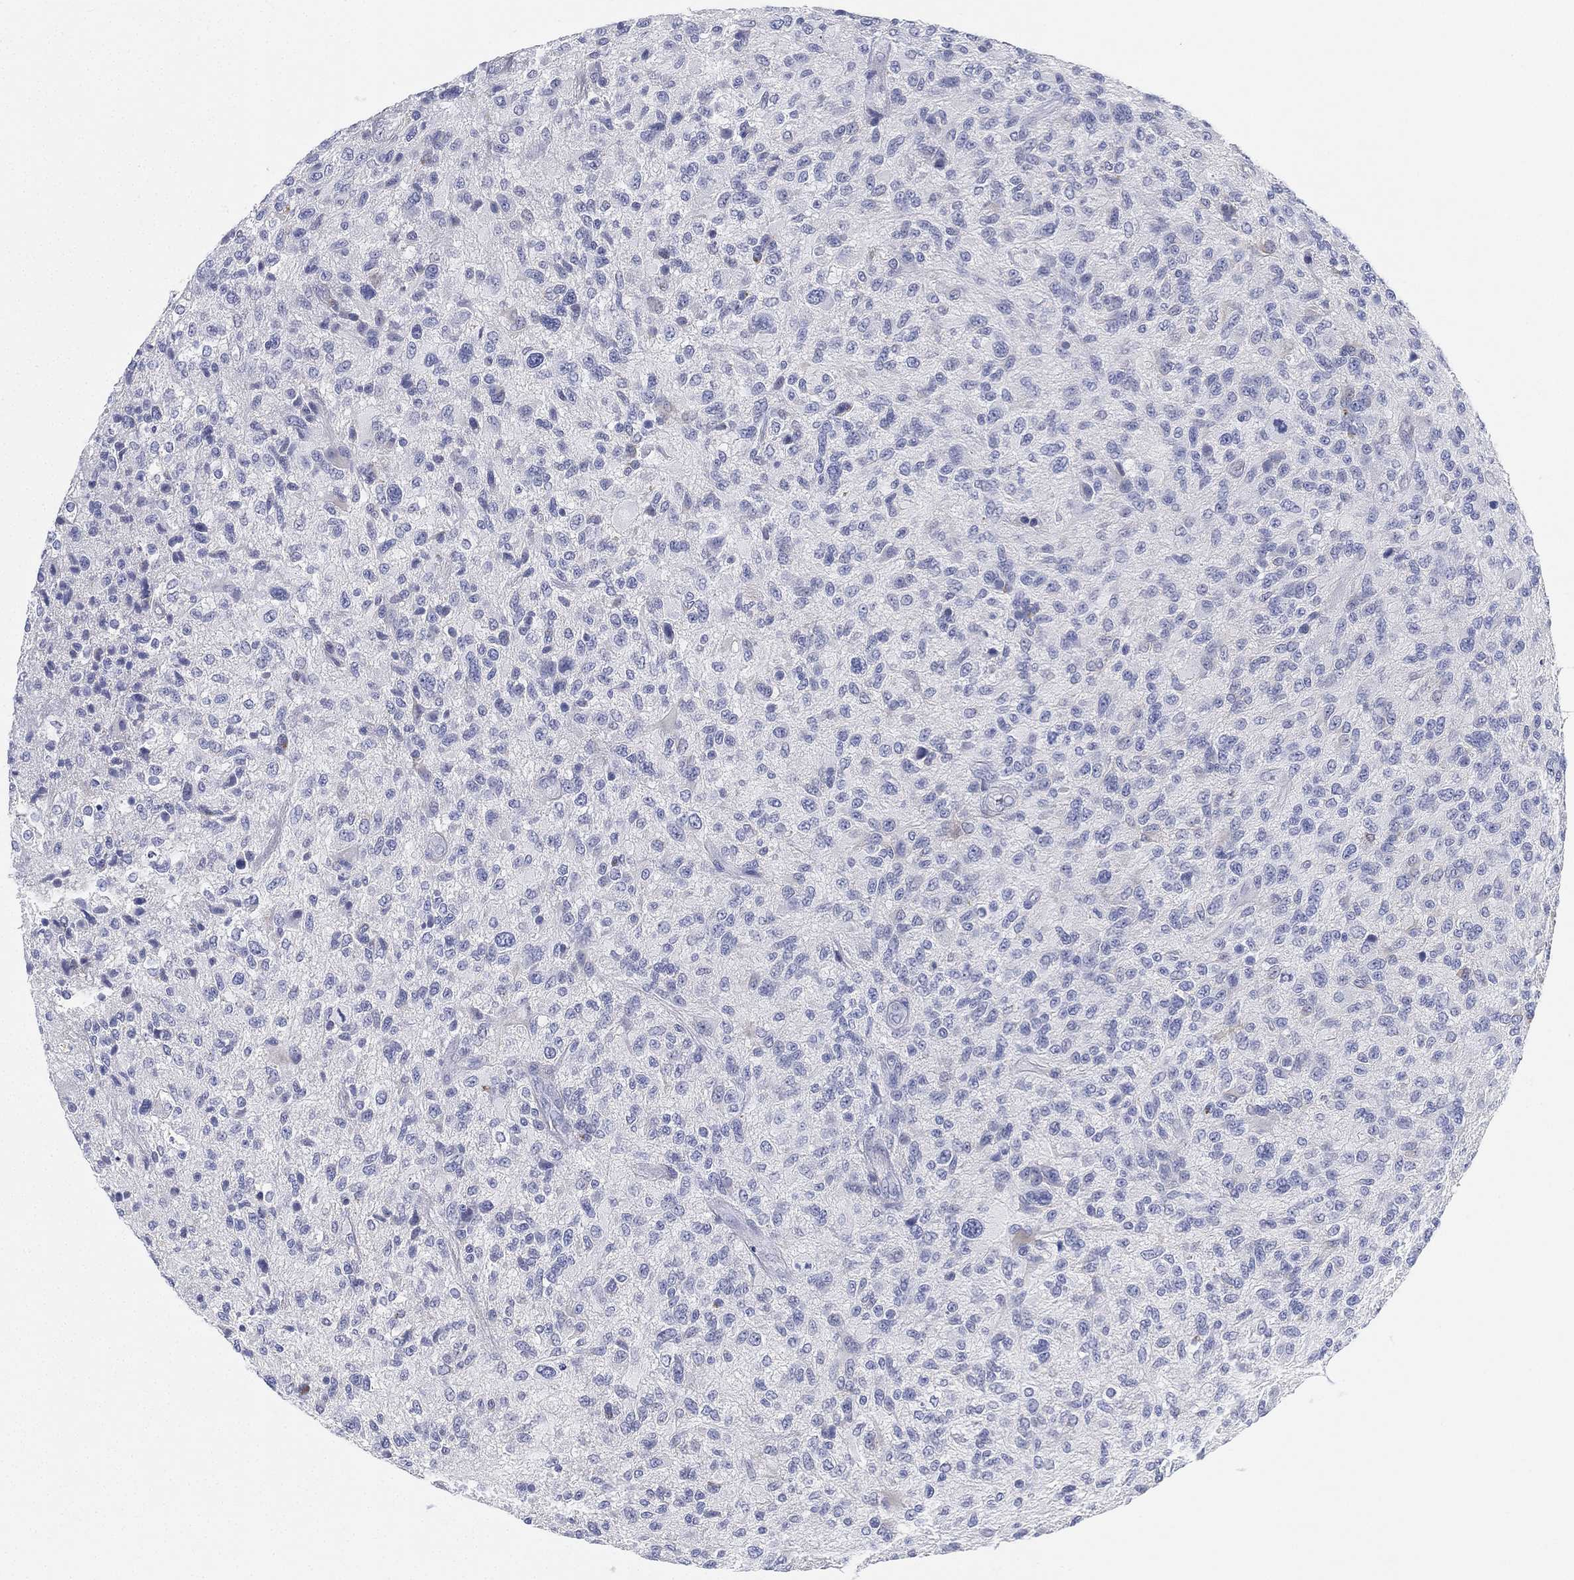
{"staining": {"intensity": "negative", "quantity": "none", "location": "none"}, "tissue": "glioma", "cell_type": "Tumor cells", "image_type": "cancer", "snomed": [{"axis": "morphology", "description": "Glioma, malignant, High grade"}, {"axis": "topography", "description": "Brain"}], "caption": "Immunohistochemistry histopathology image of neoplastic tissue: human glioma stained with DAB (3,3'-diaminobenzidine) exhibits no significant protein expression in tumor cells.", "gene": "GPR61", "patient": {"sex": "male", "age": 47}}